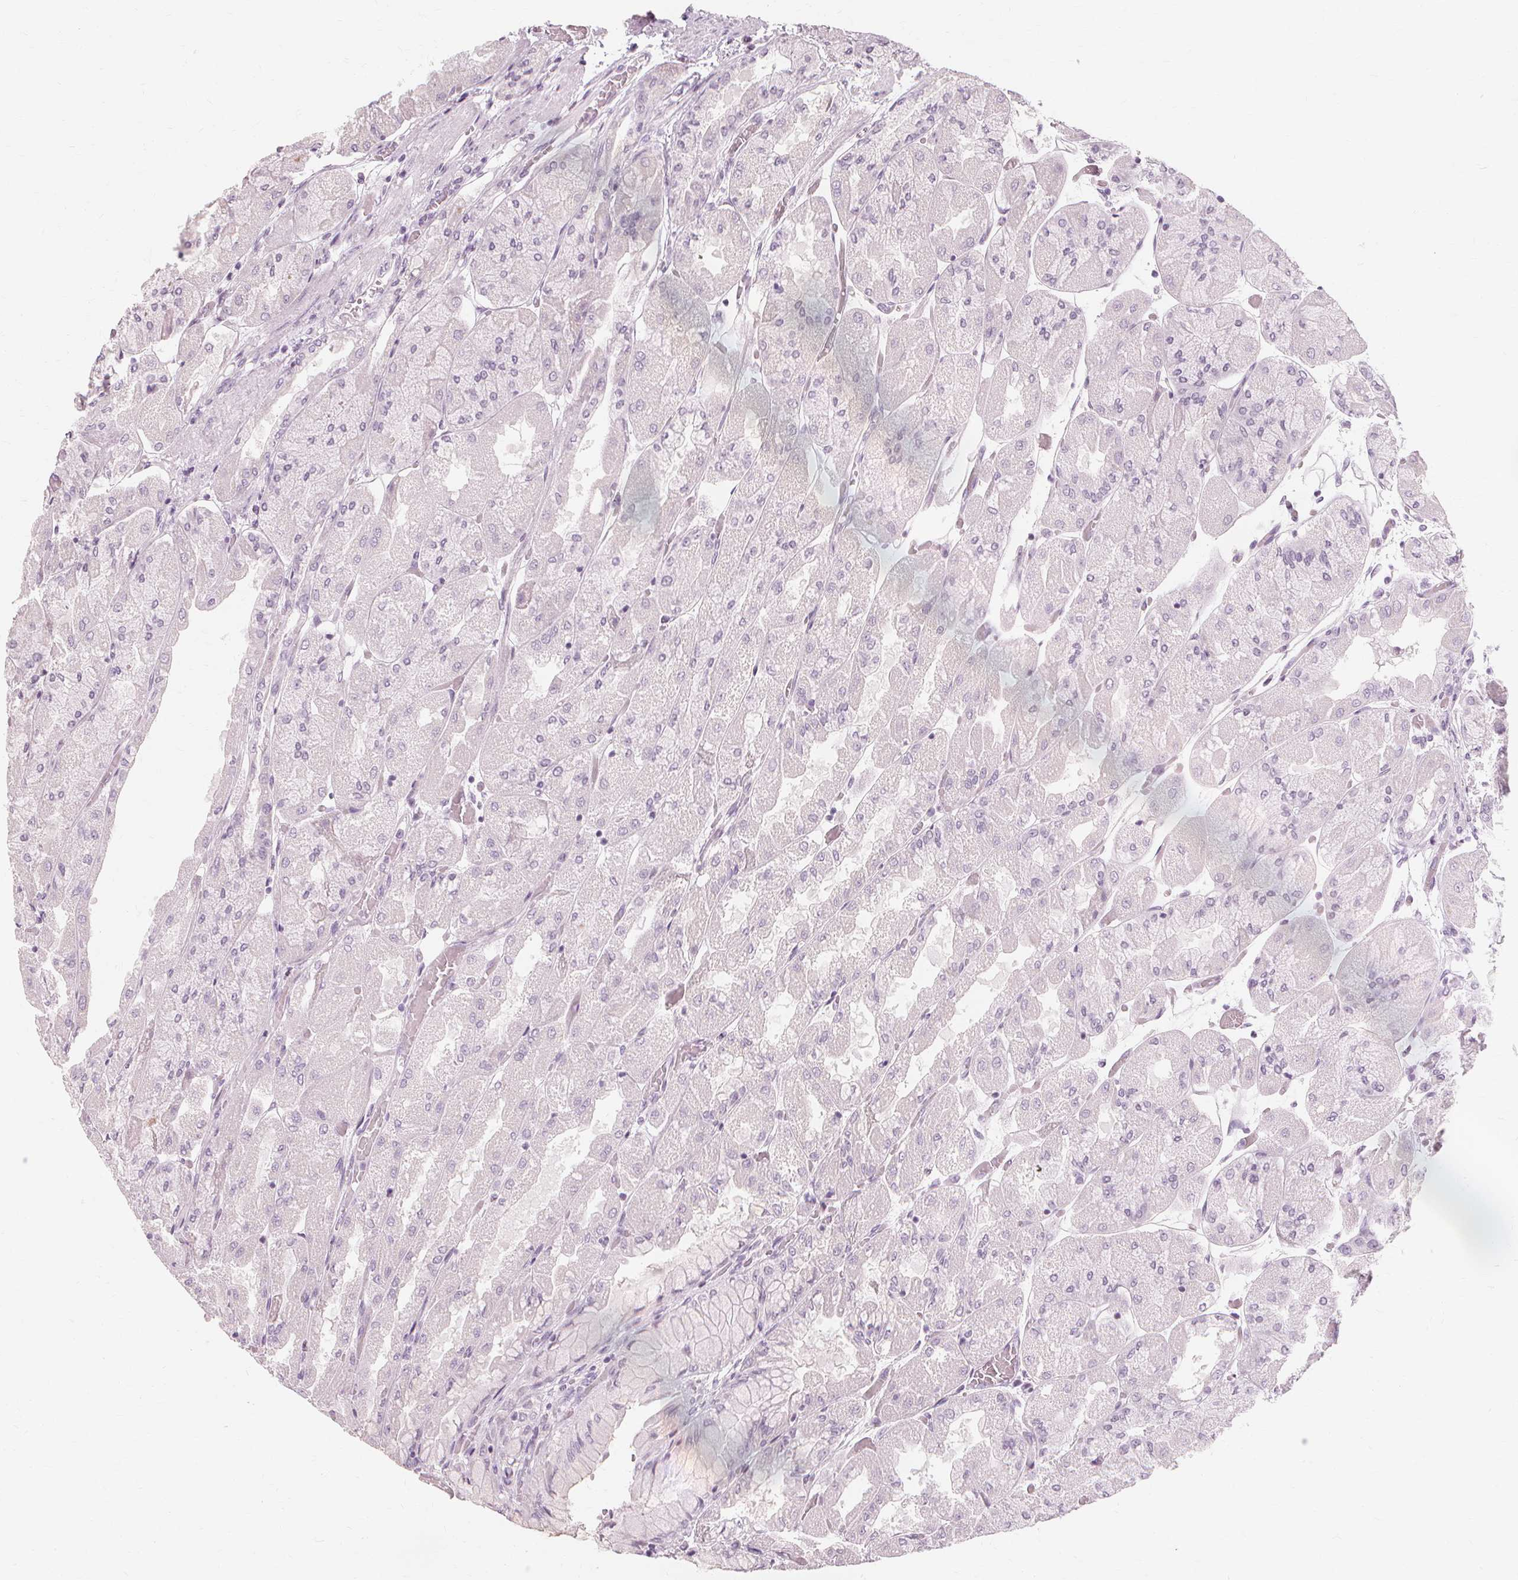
{"staining": {"intensity": "negative", "quantity": "none", "location": "none"}, "tissue": "stomach", "cell_type": "Glandular cells", "image_type": "normal", "snomed": [{"axis": "morphology", "description": "Normal tissue, NOS"}, {"axis": "topography", "description": "Stomach"}], "caption": "This image is of benign stomach stained with immunohistochemistry (IHC) to label a protein in brown with the nuclei are counter-stained blue. There is no positivity in glandular cells.", "gene": "MUC12", "patient": {"sex": "female", "age": 61}}